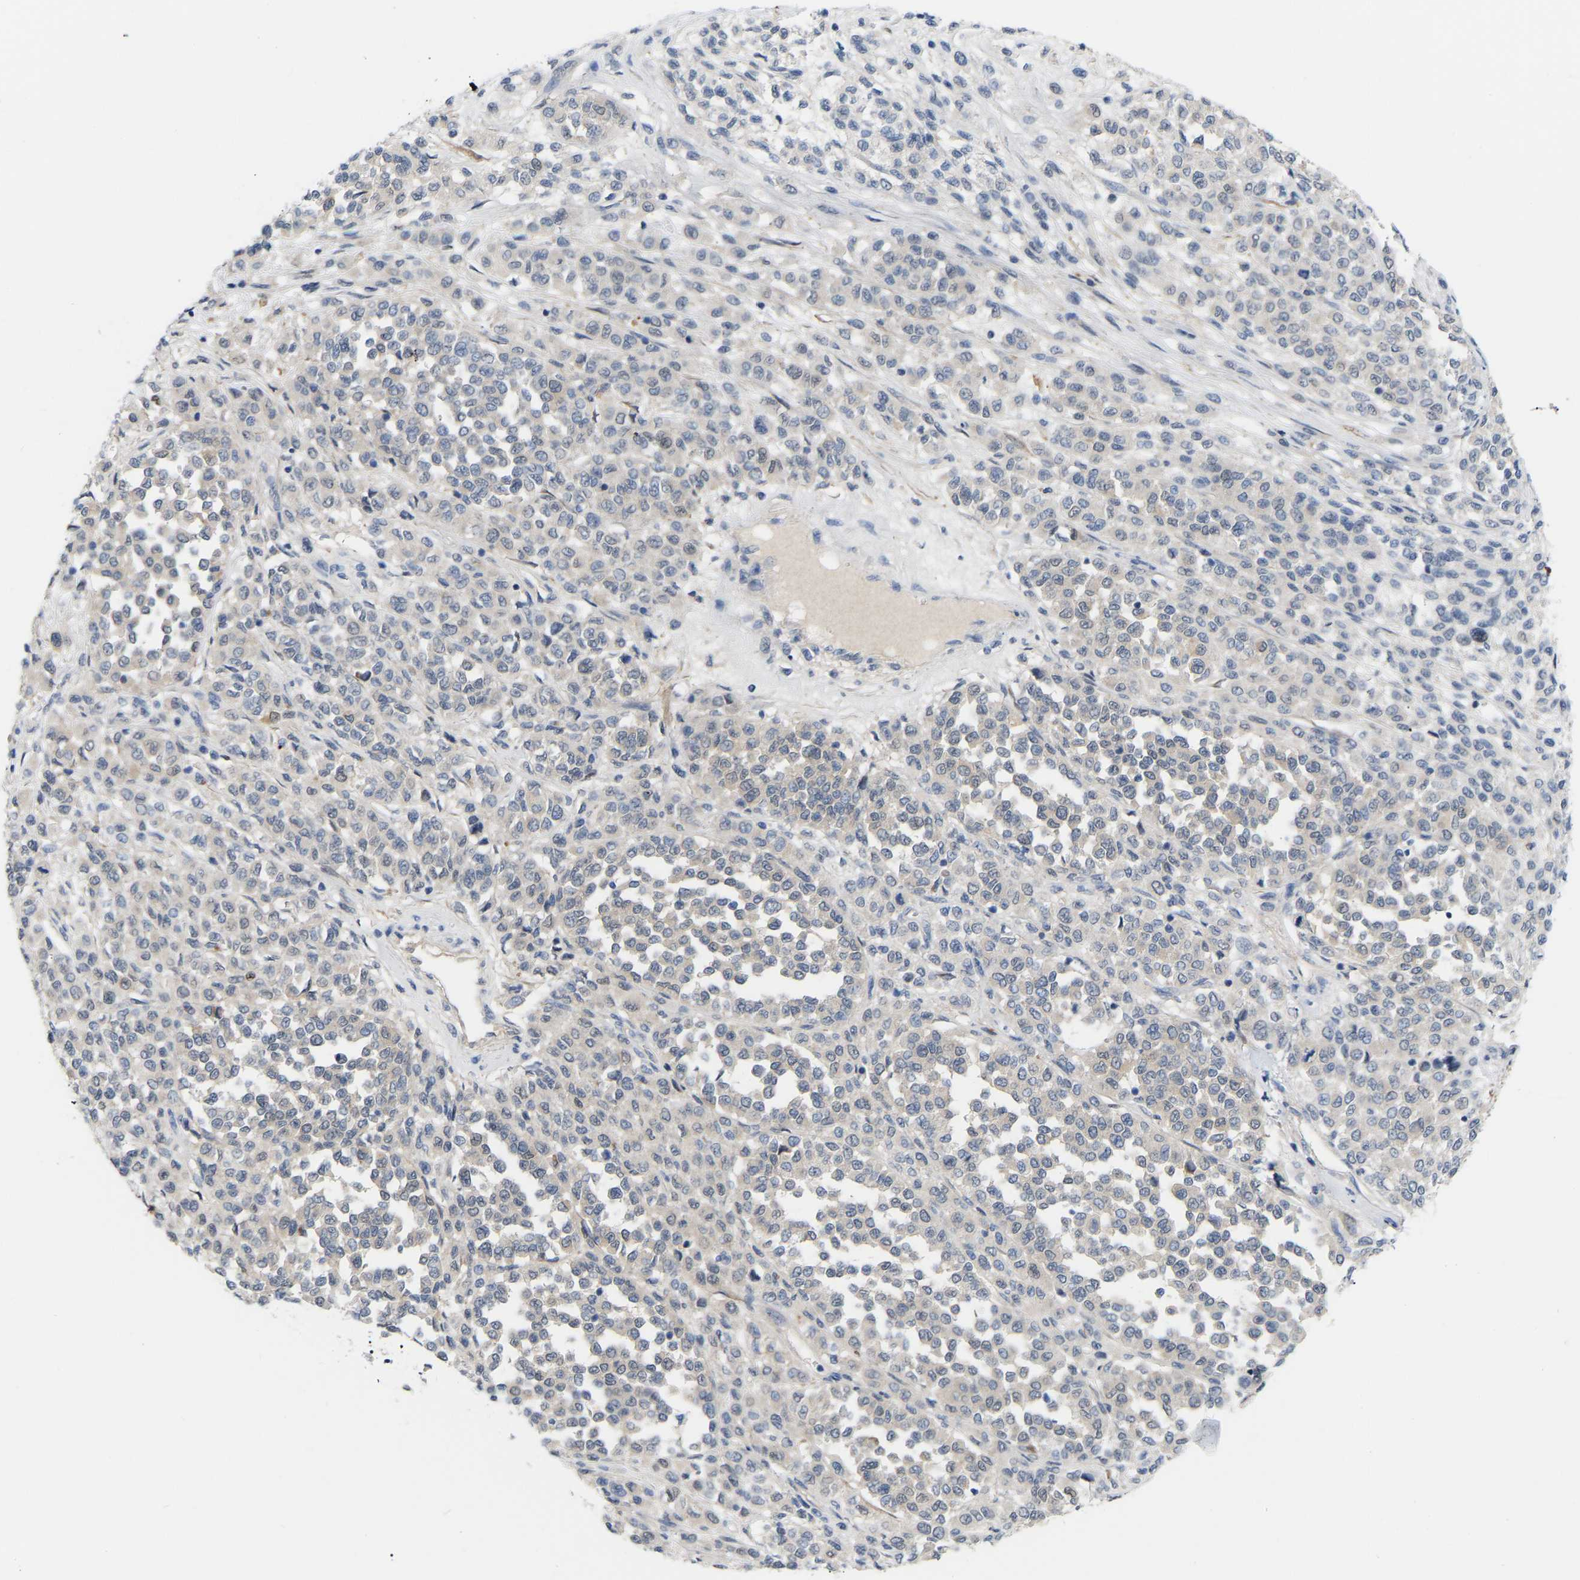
{"staining": {"intensity": "weak", "quantity": "<25%", "location": "cytoplasmic/membranous"}, "tissue": "melanoma", "cell_type": "Tumor cells", "image_type": "cancer", "snomed": [{"axis": "morphology", "description": "Malignant melanoma, Metastatic site"}, {"axis": "topography", "description": "Pancreas"}], "caption": "High magnification brightfield microscopy of malignant melanoma (metastatic site) stained with DAB (brown) and counterstained with hematoxylin (blue): tumor cells show no significant expression.", "gene": "ABTB2", "patient": {"sex": "female", "age": 30}}